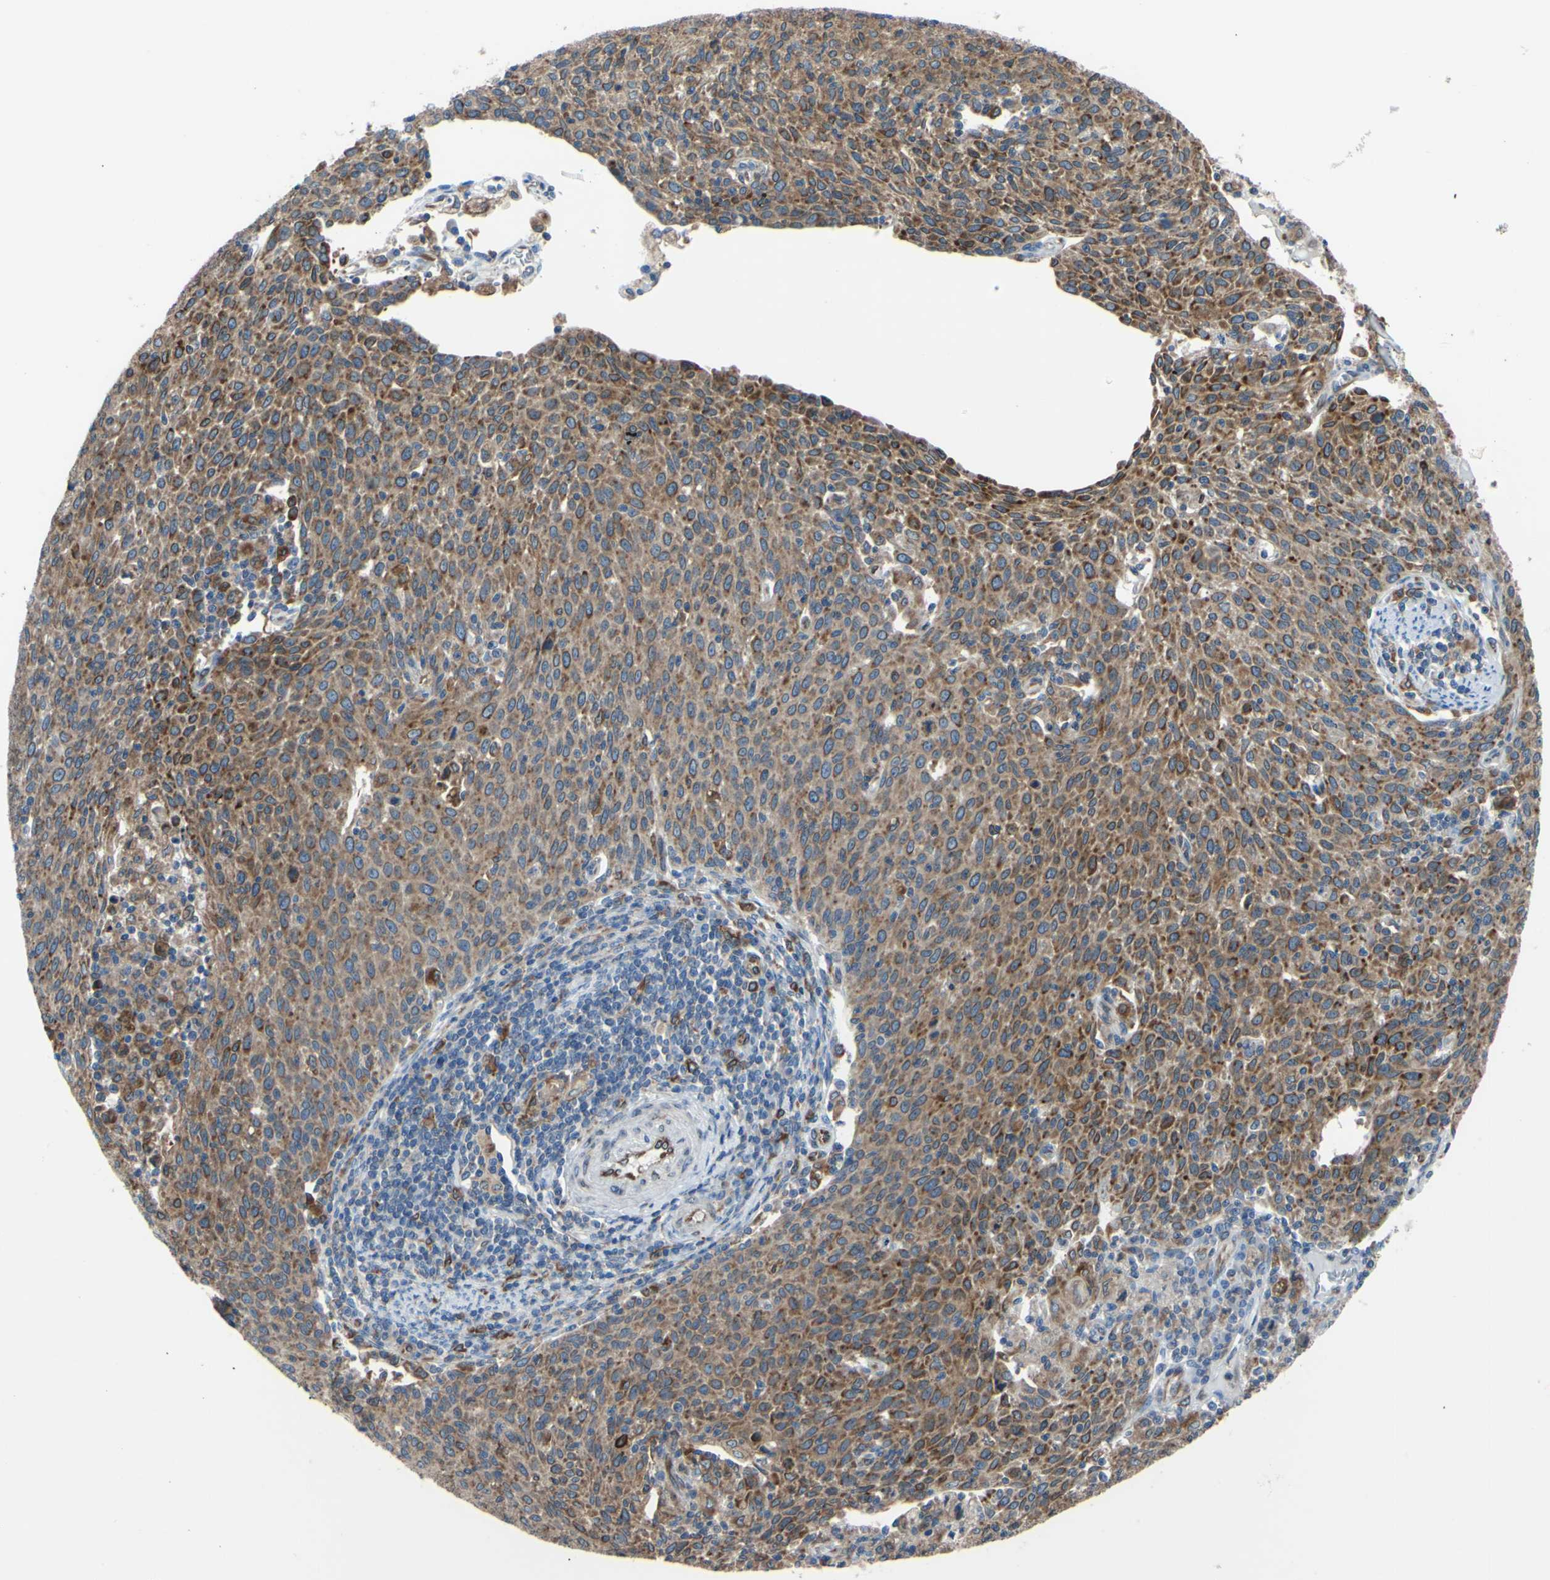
{"staining": {"intensity": "moderate", "quantity": ">75%", "location": "cytoplasmic/membranous"}, "tissue": "cervical cancer", "cell_type": "Tumor cells", "image_type": "cancer", "snomed": [{"axis": "morphology", "description": "Squamous cell carcinoma, NOS"}, {"axis": "topography", "description": "Cervix"}], "caption": "Cervical cancer (squamous cell carcinoma) was stained to show a protein in brown. There is medium levels of moderate cytoplasmic/membranous staining in about >75% of tumor cells. (DAB (3,3'-diaminobenzidine) IHC, brown staining for protein, blue staining for nuclei).", "gene": "MGST2", "patient": {"sex": "female", "age": 38}}